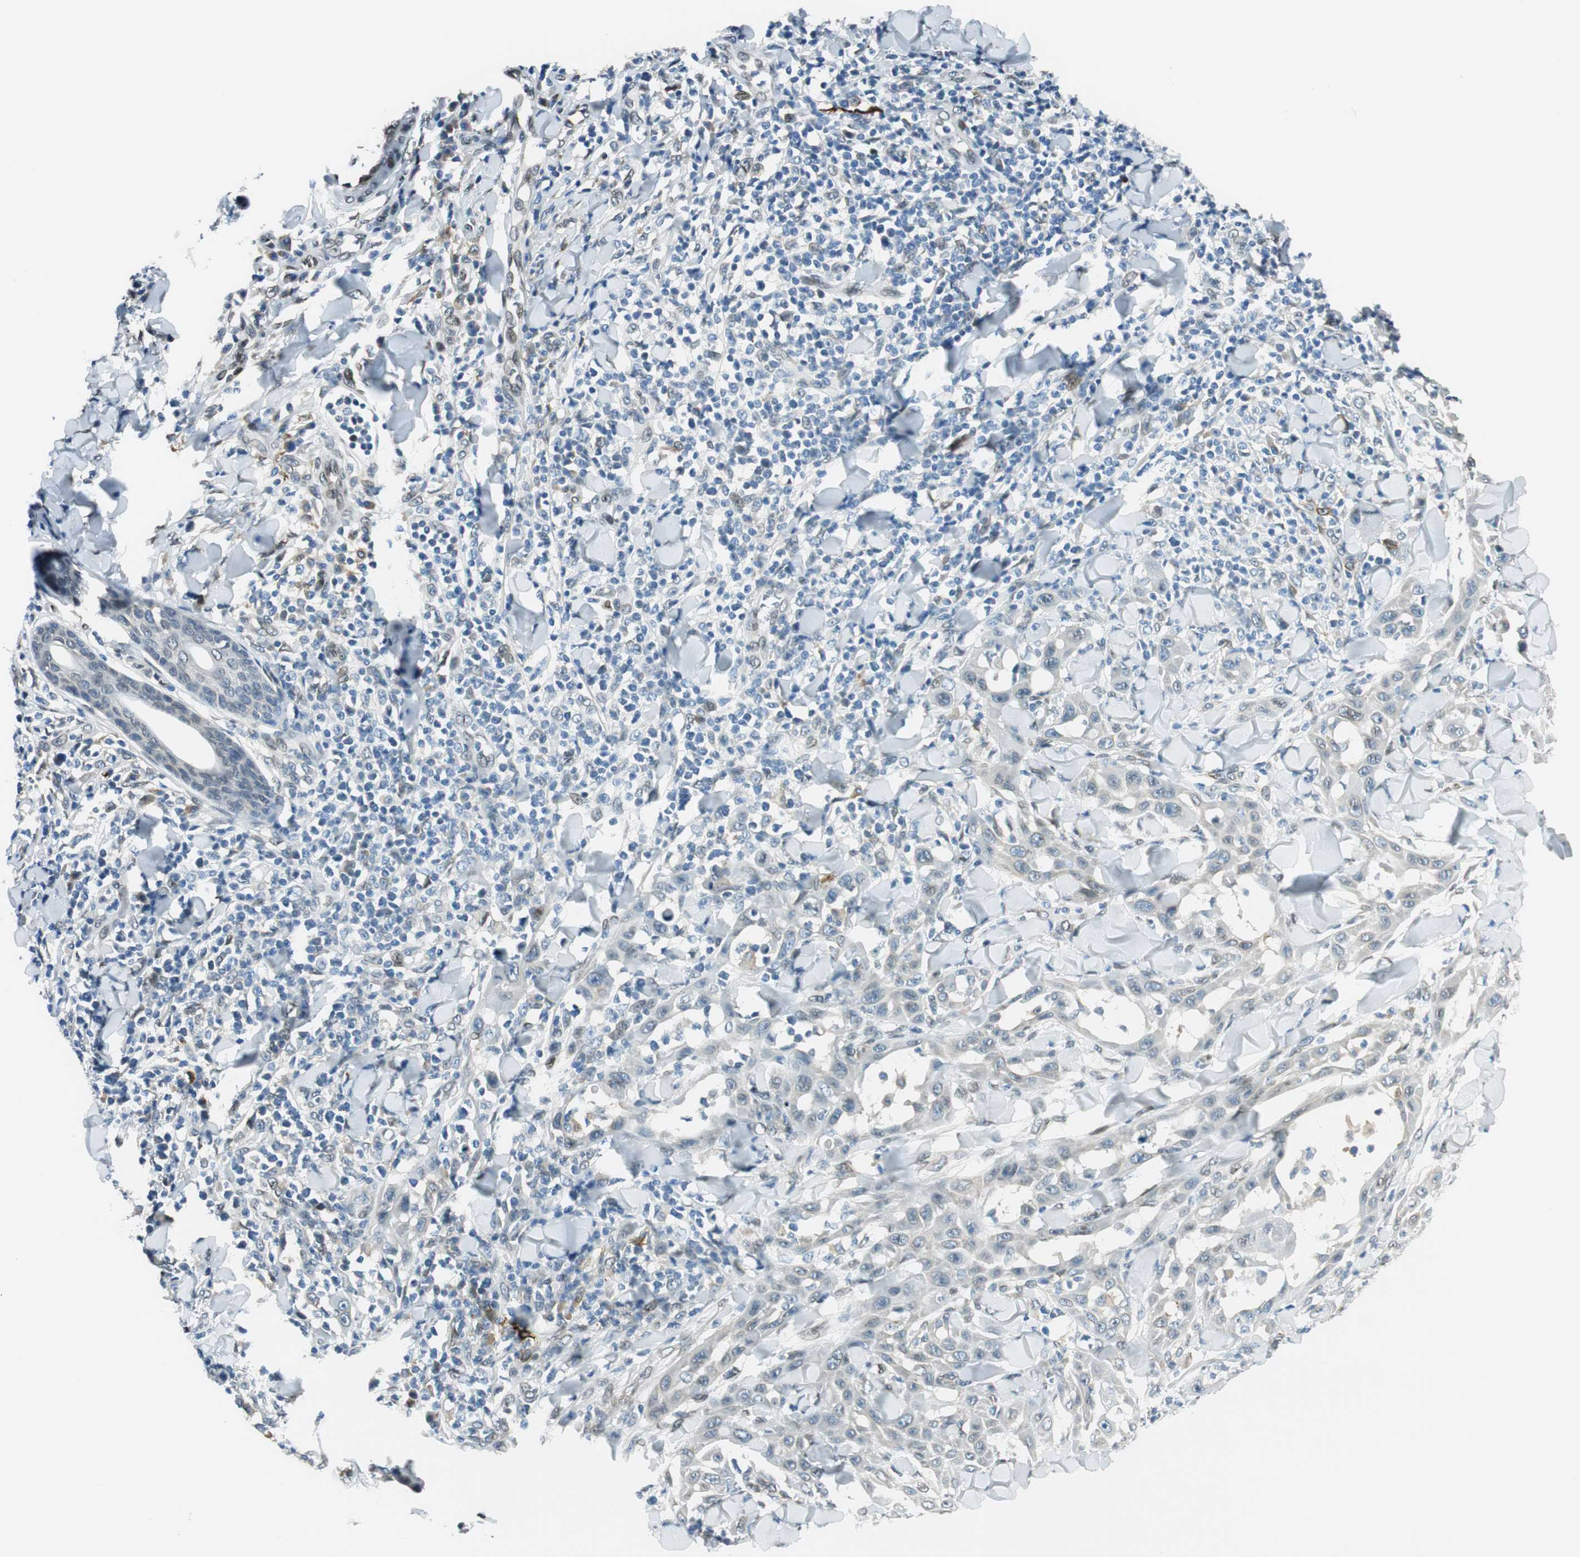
{"staining": {"intensity": "negative", "quantity": "none", "location": "none"}, "tissue": "skin cancer", "cell_type": "Tumor cells", "image_type": "cancer", "snomed": [{"axis": "morphology", "description": "Squamous cell carcinoma, NOS"}, {"axis": "topography", "description": "Skin"}], "caption": "Squamous cell carcinoma (skin) stained for a protein using IHC shows no positivity tumor cells.", "gene": "TMEM260", "patient": {"sex": "male", "age": 24}}